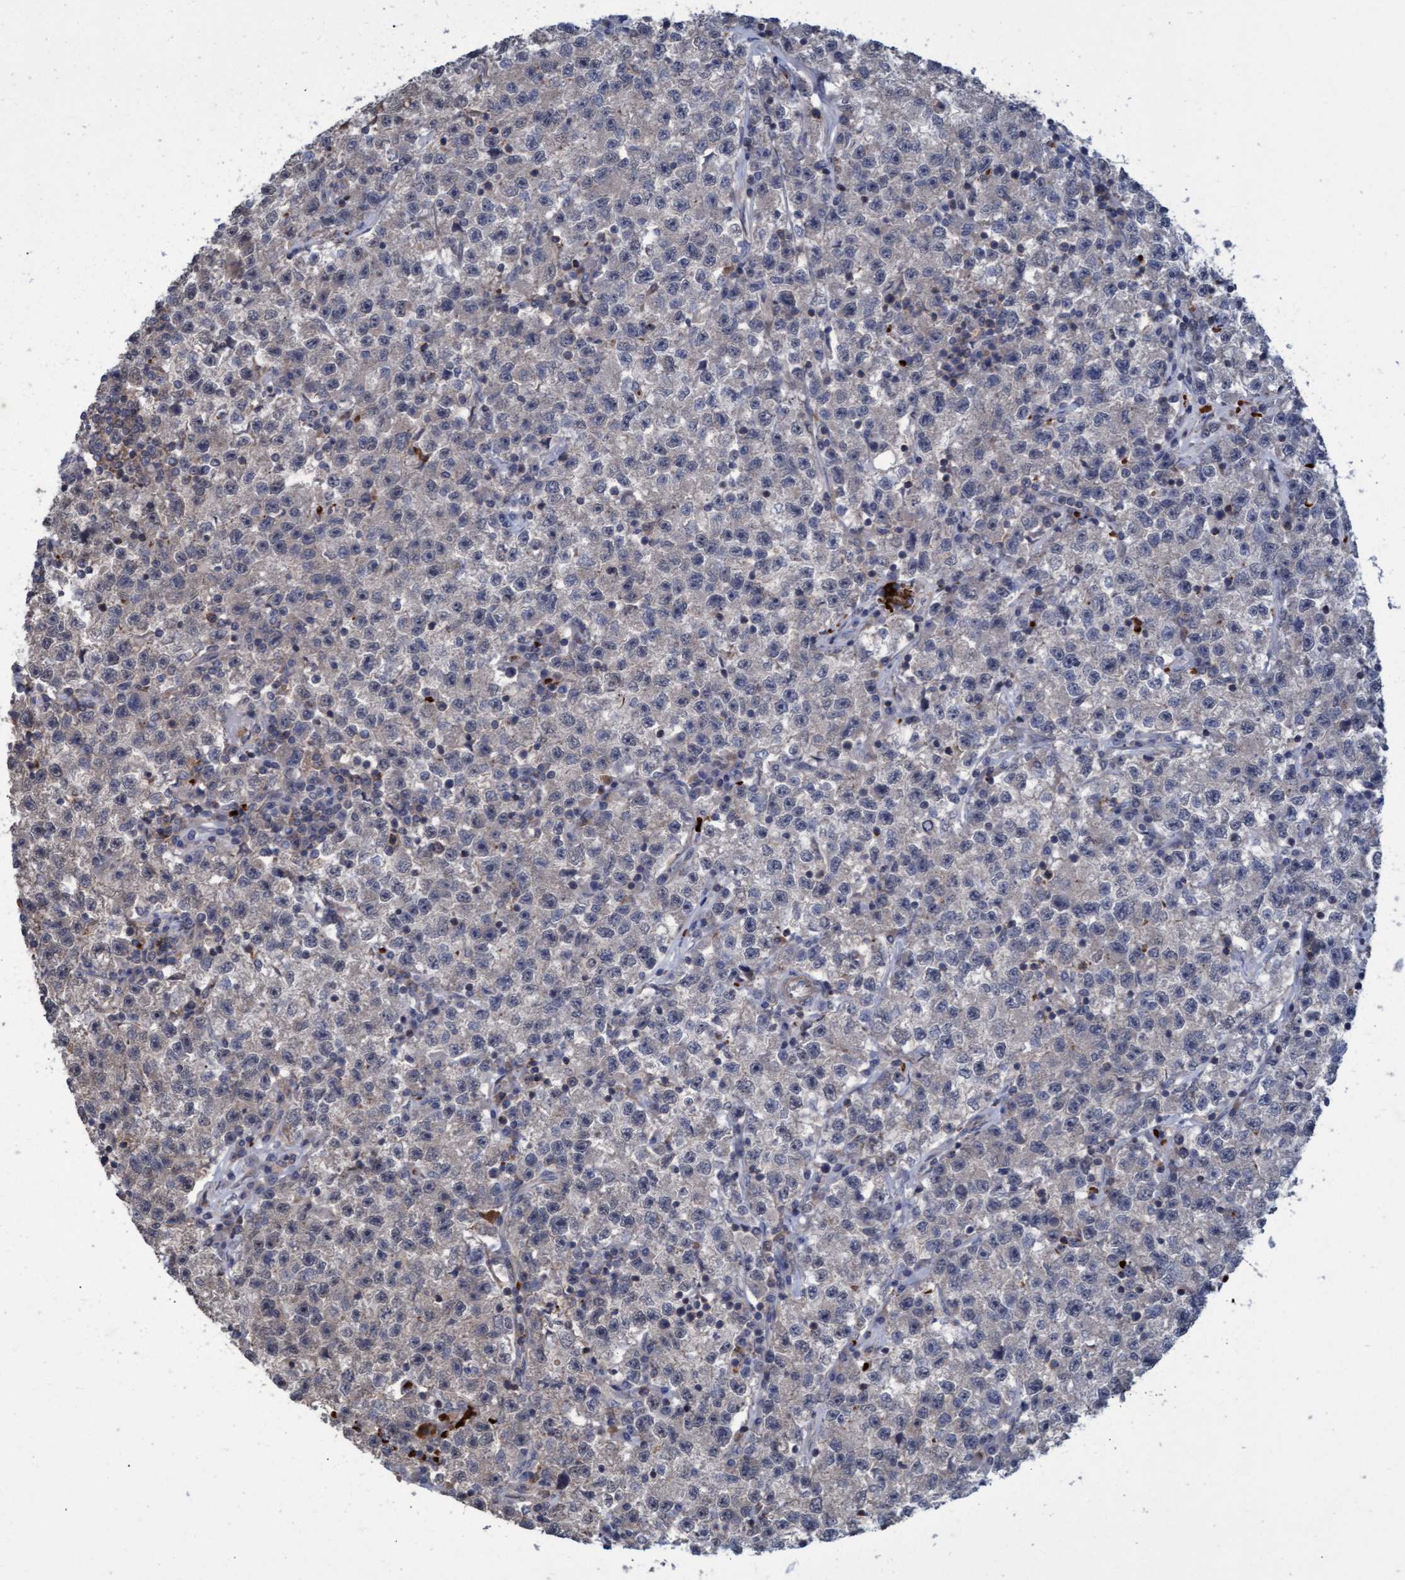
{"staining": {"intensity": "weak", "quantity": "<25%", "location": "cytoplasmic/membranous"}, "tissue": "testis cancer", "cell_type": "Tumor cells", "image_type": "cancer", "snomed": [{"axis": "morphology", "description": "Seminoma, NOS"}, {"axis": "topography", "description": "Testis"}], "caption": "Tumor cells are negative for protein expression in human testis cancer (seminoma).", "gene": "NAA15", "patient": {"sex": "male", "age": 22}}